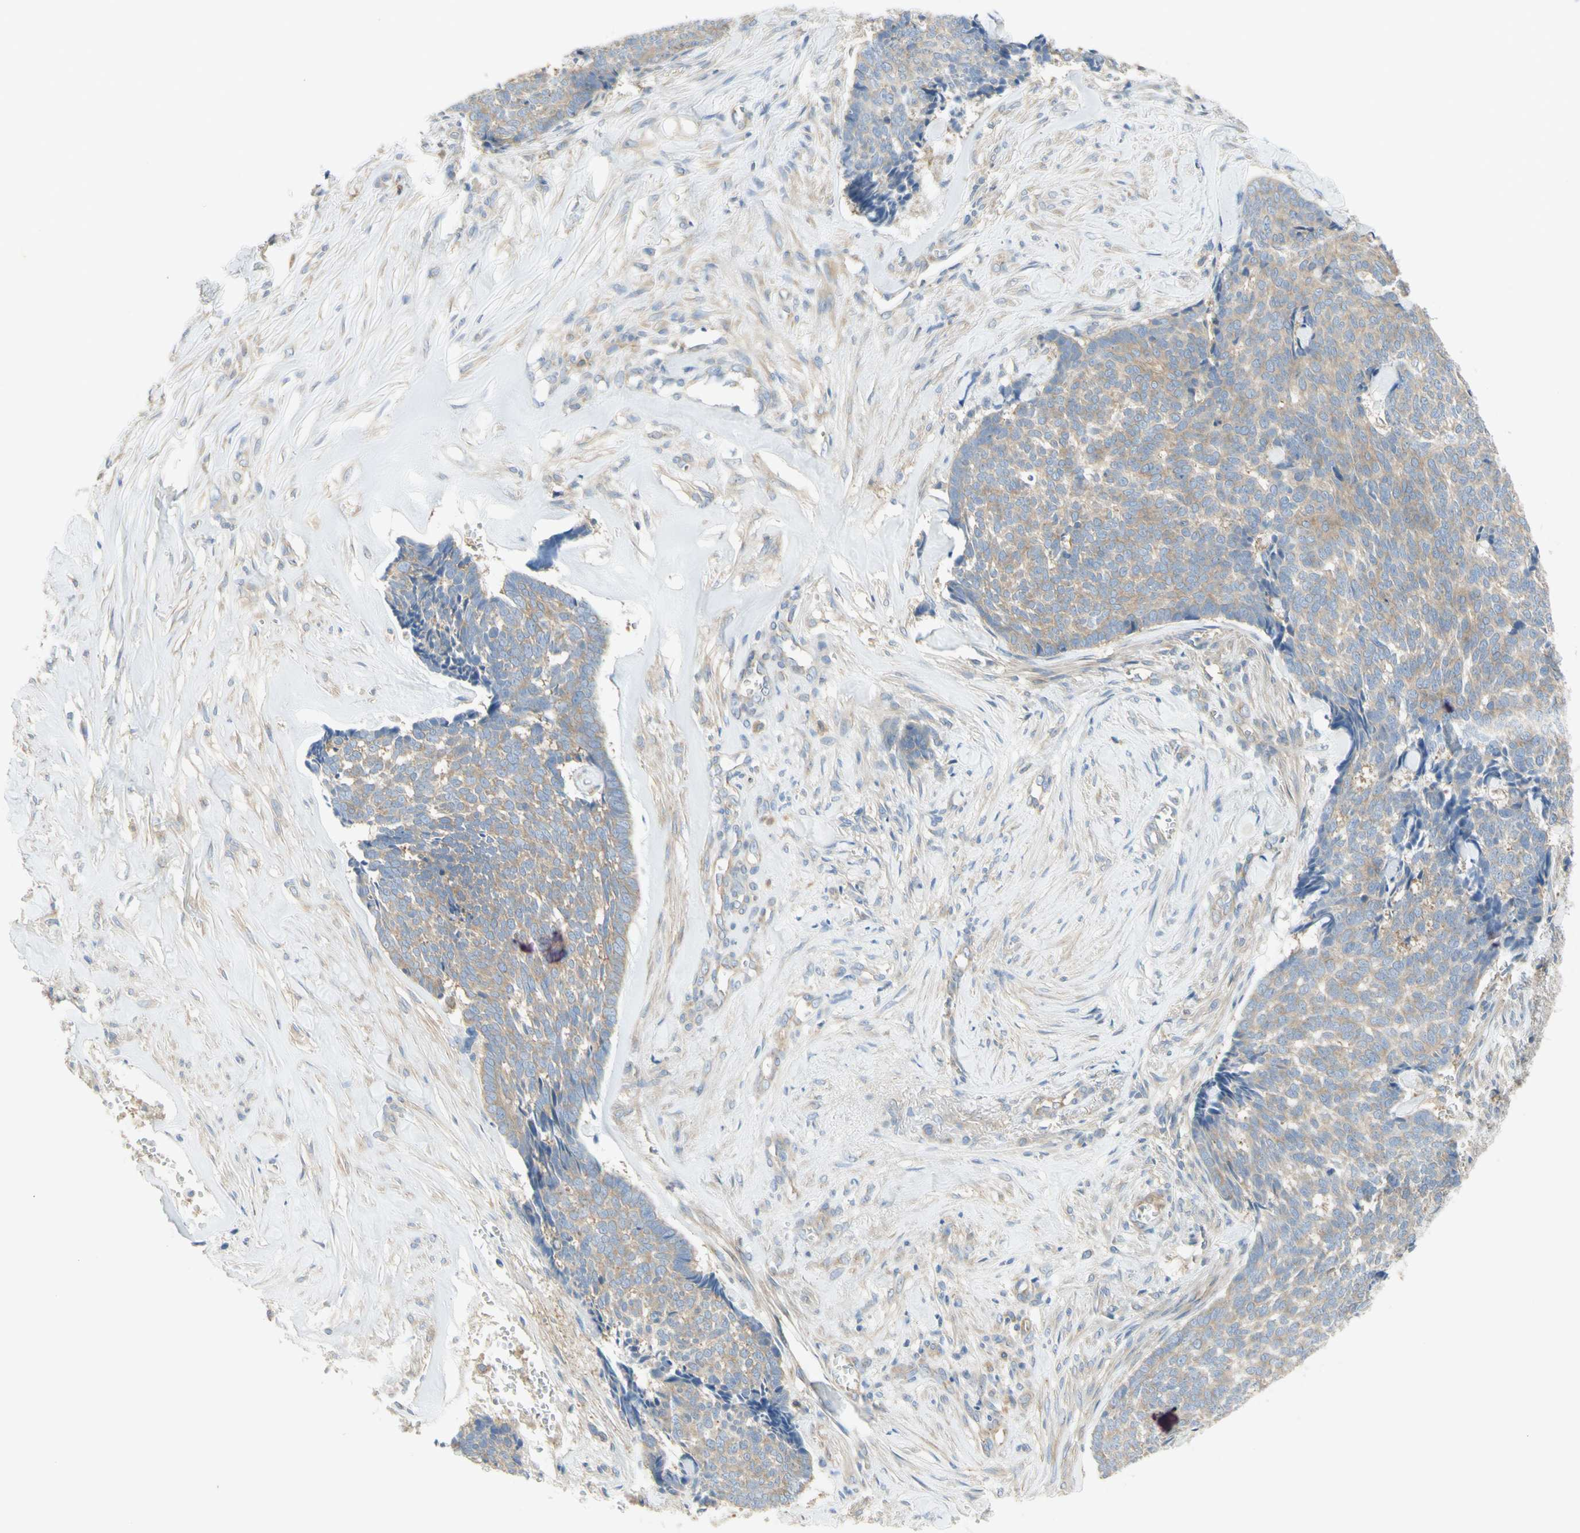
{"staining": {"intensity": "moderate", "quantity": "25%-75%", "location": "cytoplasmic/membranous"}, "tissue": "skin cancer", "cell_type": "Tumor cells", "image_type": "cancer", "snomed": [{"axis": "morphology", "description": "Basal cell carcinoma"}, {"axis": "topography", "description": "Skin"}], "caption": "Skin cancer stained with DAB (3,3'-diaminobenzidine) immunohistochemistry demonstrates medium levels of moderate cytoplasmic/membranous staining in about 25%-75% of tumor cells. The protein of interest is stained brown, and the nuclei are stained in blue (DAB IHC with brightfield microscopy, high magnification).", "gene": "DYNC1H1", "patient": {"sex": "male", "age": 84}}